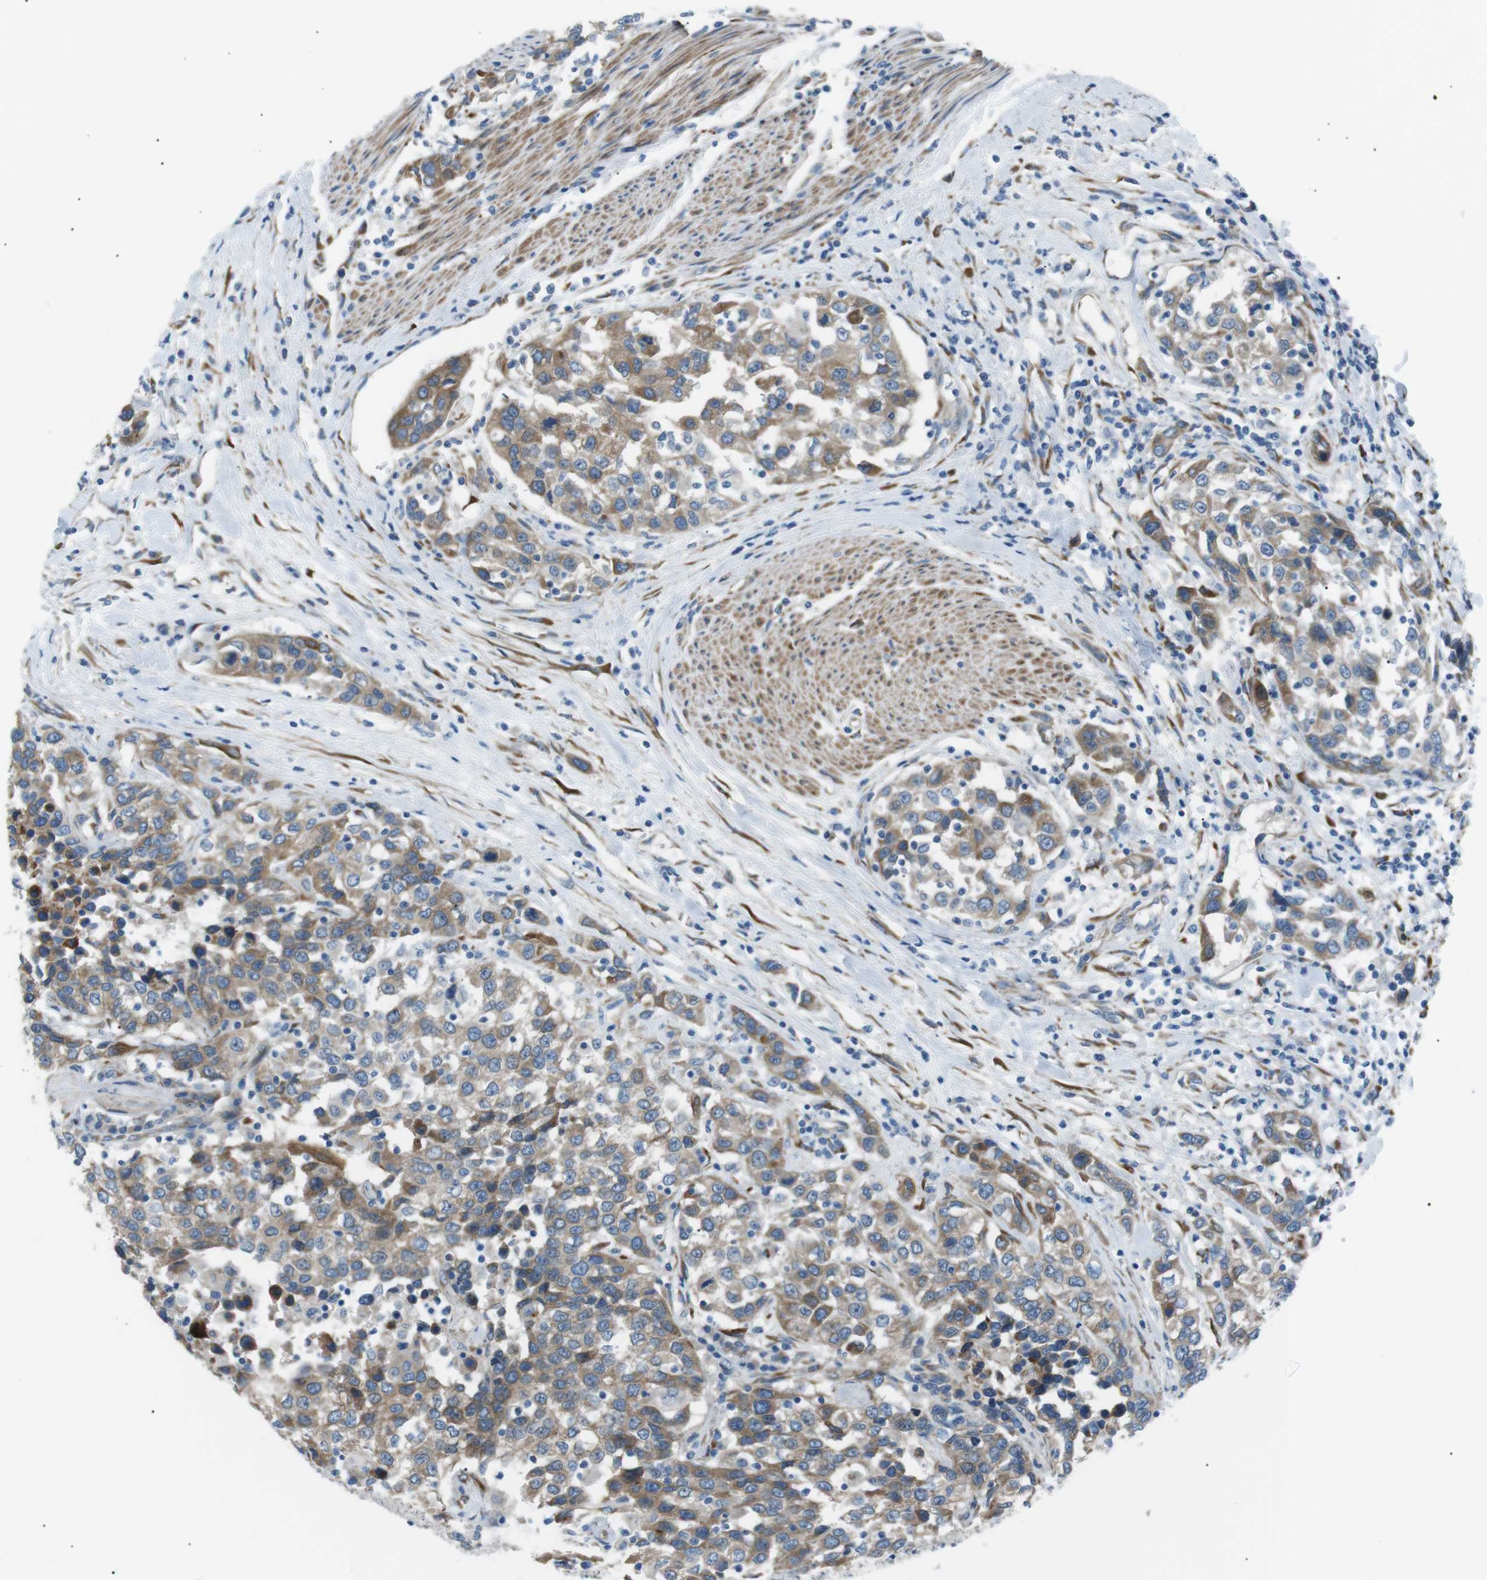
{"staining": {"intensity": "weak", "quantity": ">75%", "location": "cytoplasmic/membranous"}, "tissue": "urothelial cancer", "cell_type": "Tumor cells", "image_type": "cancer", "snomed": [{"axis": "morphology", "description": "Urothelial carcinoma, High grade"}, {"axis": "topography", "description": "Urinary bladder"}], "caption": "Urothelial cancer stained with a protein marker reveals weak staining in tumor cells.", "gene": "MTARC2", "patient": {"sex": "female", "age": 80}}